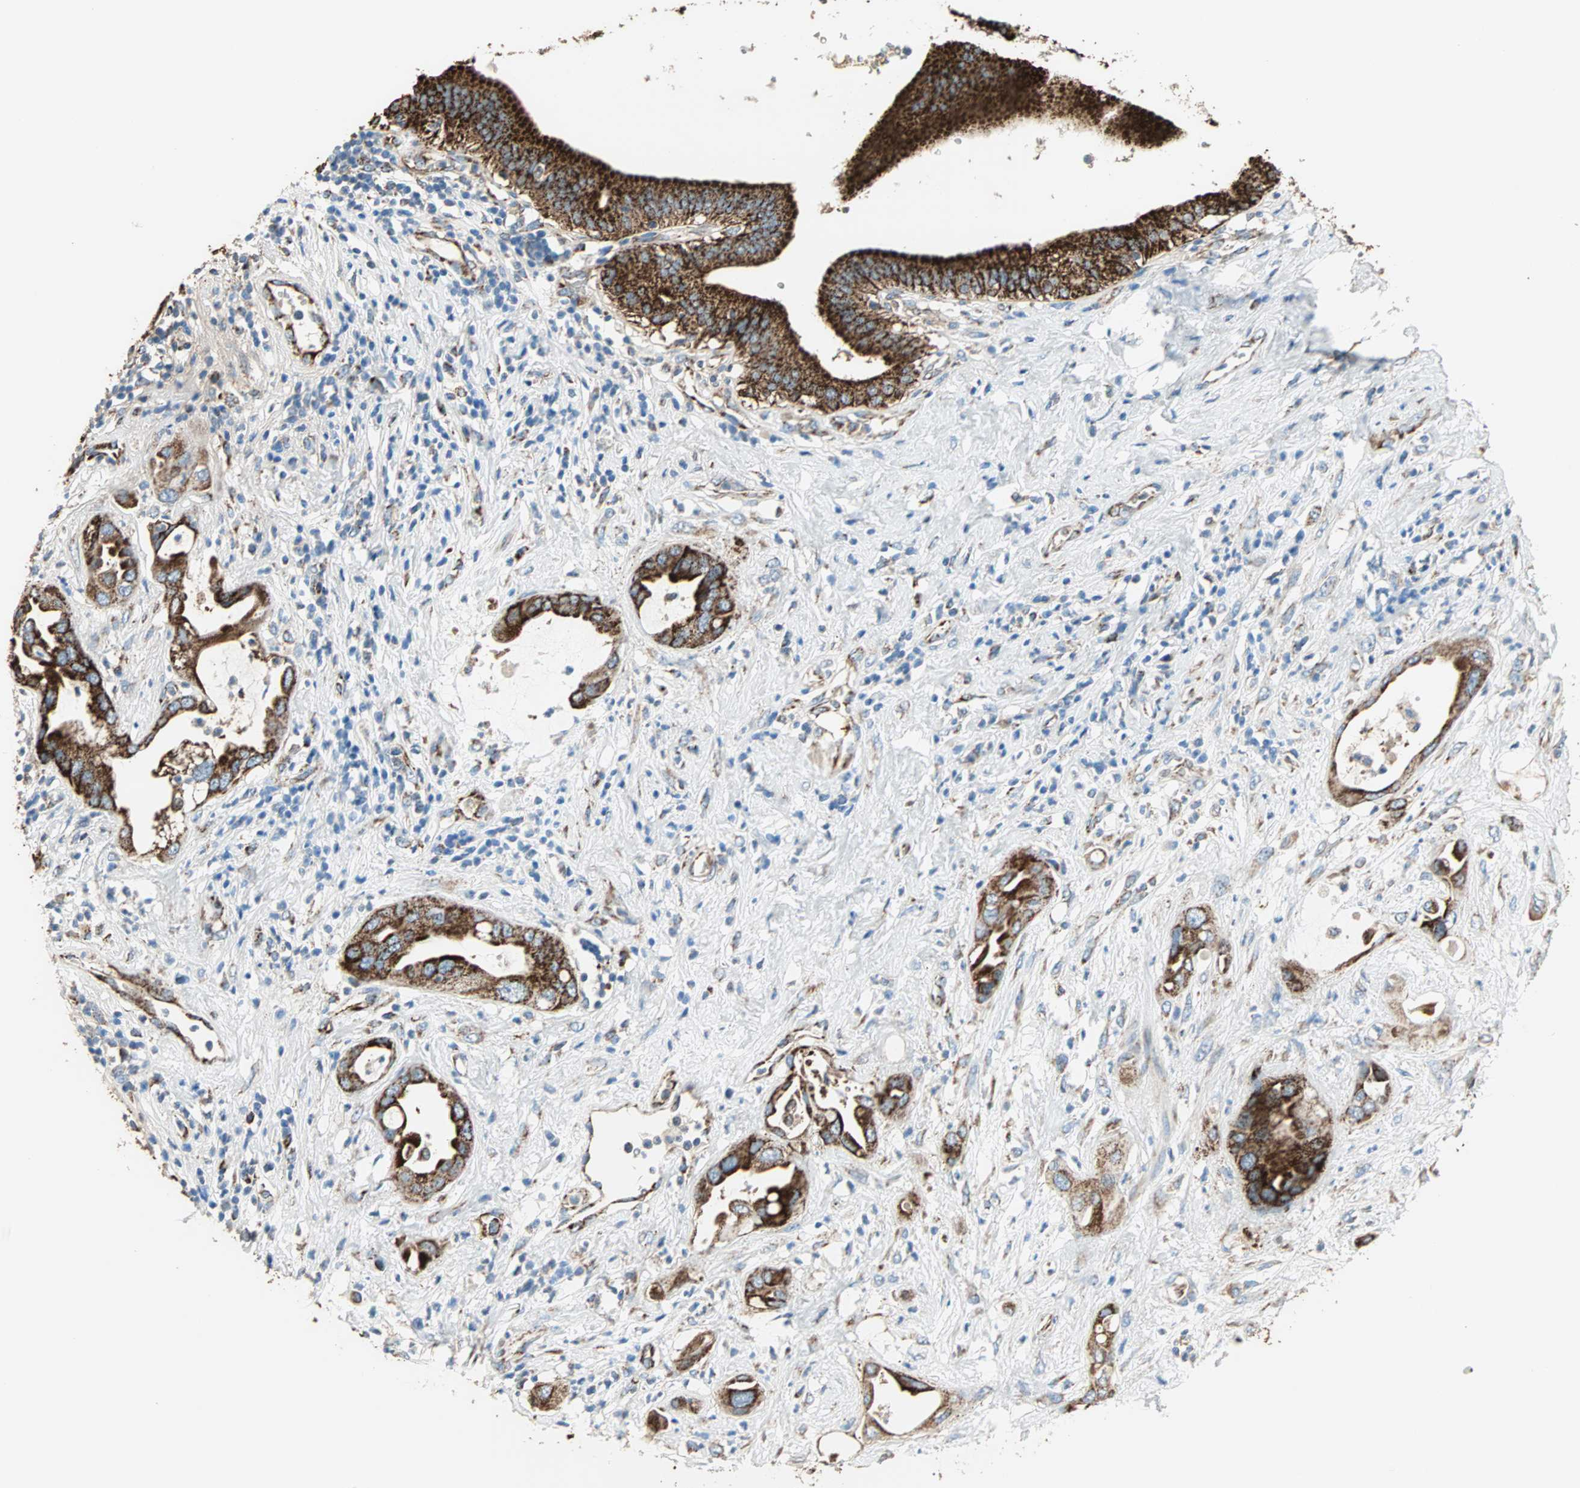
{"staining": {"intensity": "strong", "quantity": ">75%", "location": "cytoplasmic/membranous"}, "tissue": "pancreatic cancer", "cell_type": "Tumor cells", "image_type": "cancer", "snomed": [{"axis": "morphology", "description": "Adenocarcinoma, NOS"}, {"axis": "morphology", "description": "Adenocarcinoma, metastatic, NOS"}, {"axis": "topography", "description": "Lymph node"}, {"axis": "topography", "description": "Pancreas"}, {"axis": "topography", "description": "Duodenum"}], "caption": "Pancreatic cancer (metastatic adenocarcinoma) stained with a brown dye reveals strong cytoplasmic/membranous positive staining in about >75% of tumor cells.", "gene": "TST", "patient": {"sex": "female", "age": 64}}